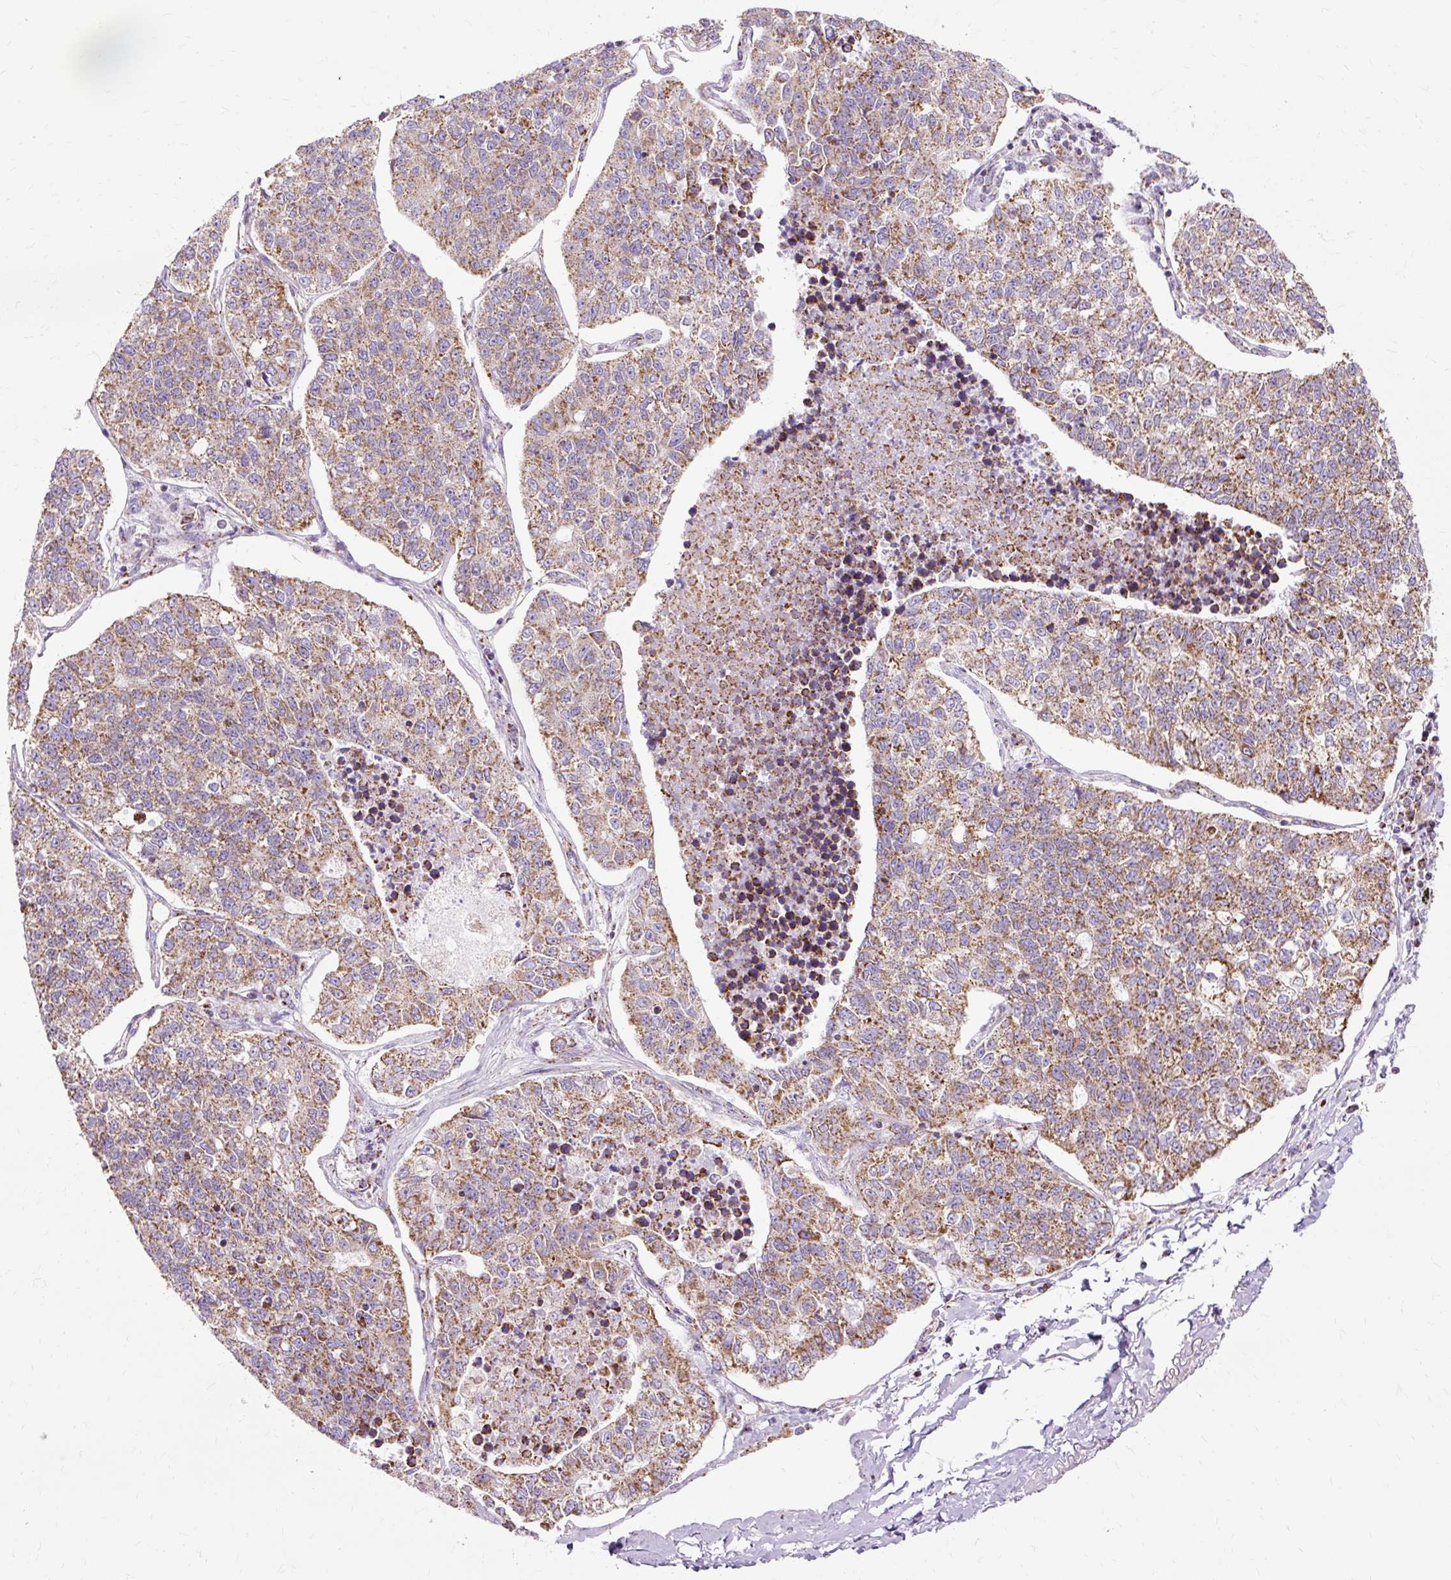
{"staining": {"intensity": "moderate", "quantity": ">75%", "location": "cytoplasmic/membranous"}, "tissue": "lung cancer", "cell_type": "Tumor cells", "image_type": "cancer", "snomed": [{"axis": "morphology", "description": "Adenocarcinoma, NOS"}, {"axis": "topography", "description": "Lung"}], "caption": "The histopathology image exhibits immunohistochemical staining of lung cancer (adenocarcinoma). There is moderate cytoplasmic/membranous expression is appreciated in approximately >75% of tumor cells.", "gene": "DLAT", "patient": {"sex": "male", "age": 49}}